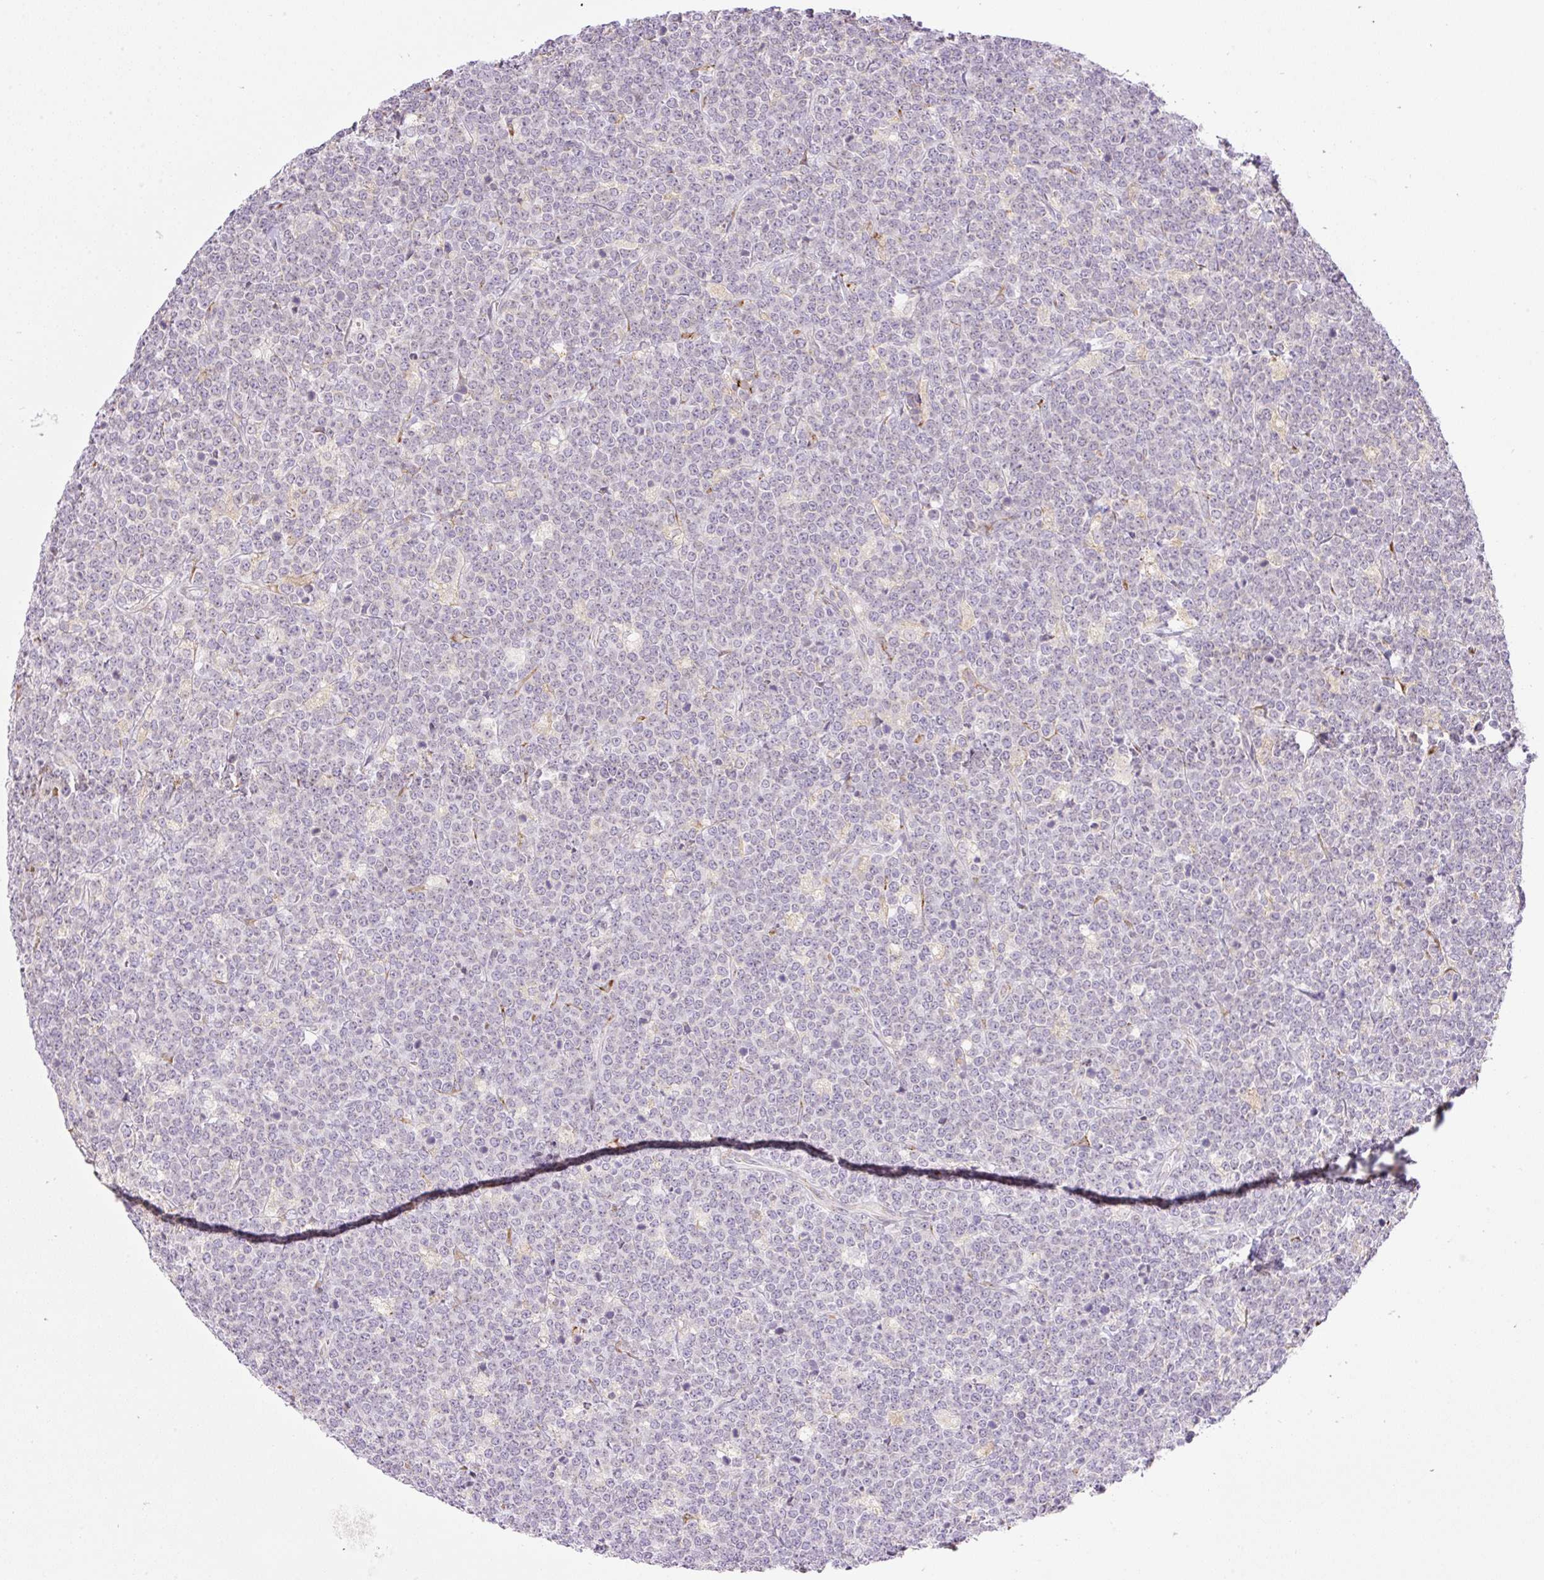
{"staining": {"intensity": "negative", "quantity": "none", "location": "none"}, "tissue": "lymphoma", "cell_type": "Tumor cells", "image_type": "cancer", "snomed": [{"axis": "morphology", "description": "Malignant lymphoma, non-Hodgkin's type, High grade"}, {"axis": "topography", "description": "Small intestine"}, {"axis": "topography", "description": "Colon"}], "caption": "Malignant lymphoma, non-Hodgkin's type (high-grade) stained for a protein using immunohistochemistry reveals no staining tumor cells.", "gene": "POFUT1", "patient": {"sex": "male", "age": 8}}